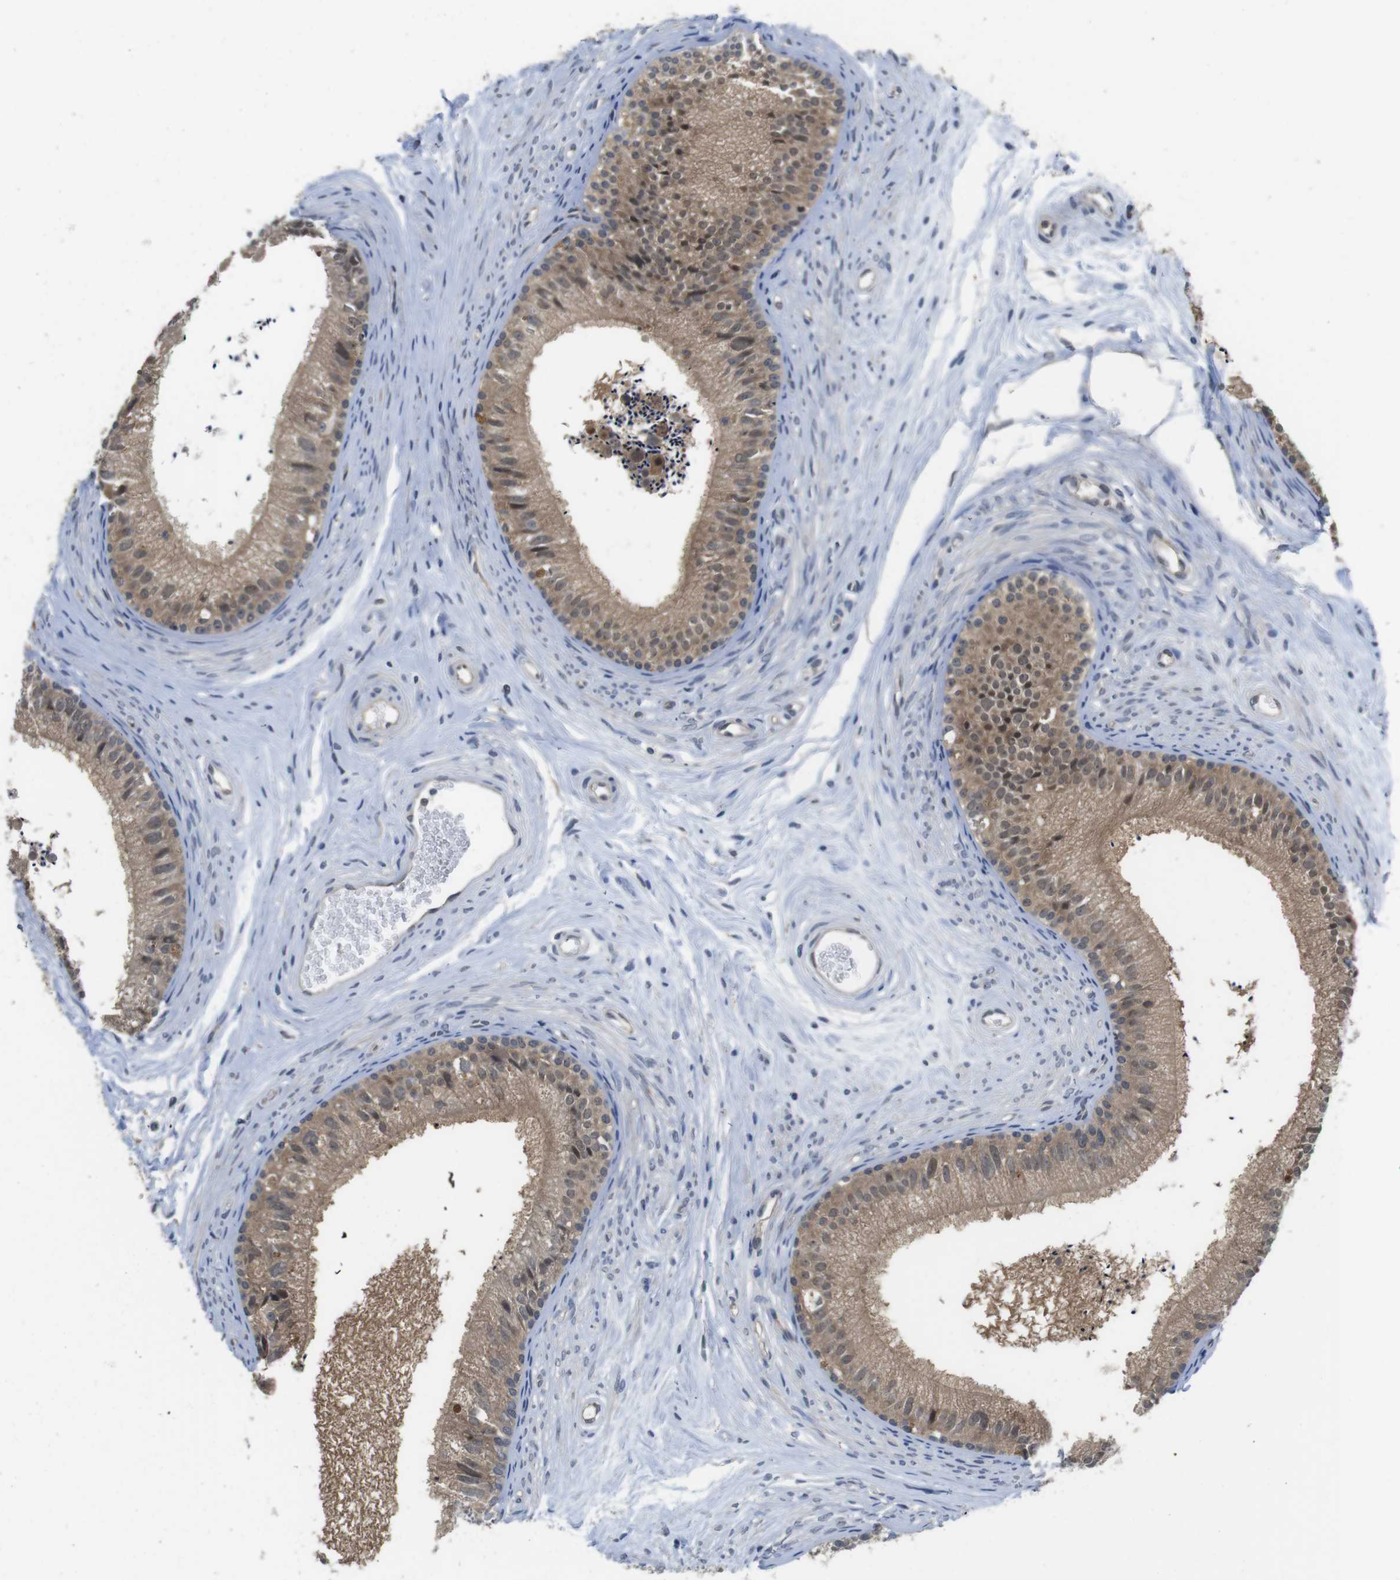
{"staining": {"intensity": "moderate", "quantity": ">75%", "location": "cytoplasmic/membranous"}, "tissue": "epididymis", "cell_type": "Glandular cells", "image_type": "normal", "snomed": [{"axis": "morphology", "description": "Normal tissue, NOS"}, {"axis": "topography", "description": "Epididymis"}], "caption": "Immunohistochemistry of benign human epididymis reveals medium levels of moderate cytoplasmic/membranous staining in approximately >75% of glandular cells. The protein is stained brown, and the nuclei are stained in blue (DAB IHC with brightfield microscopy, high magnification).", "gene": "FADD", "patient": {"sex": "male", "age": 56}}